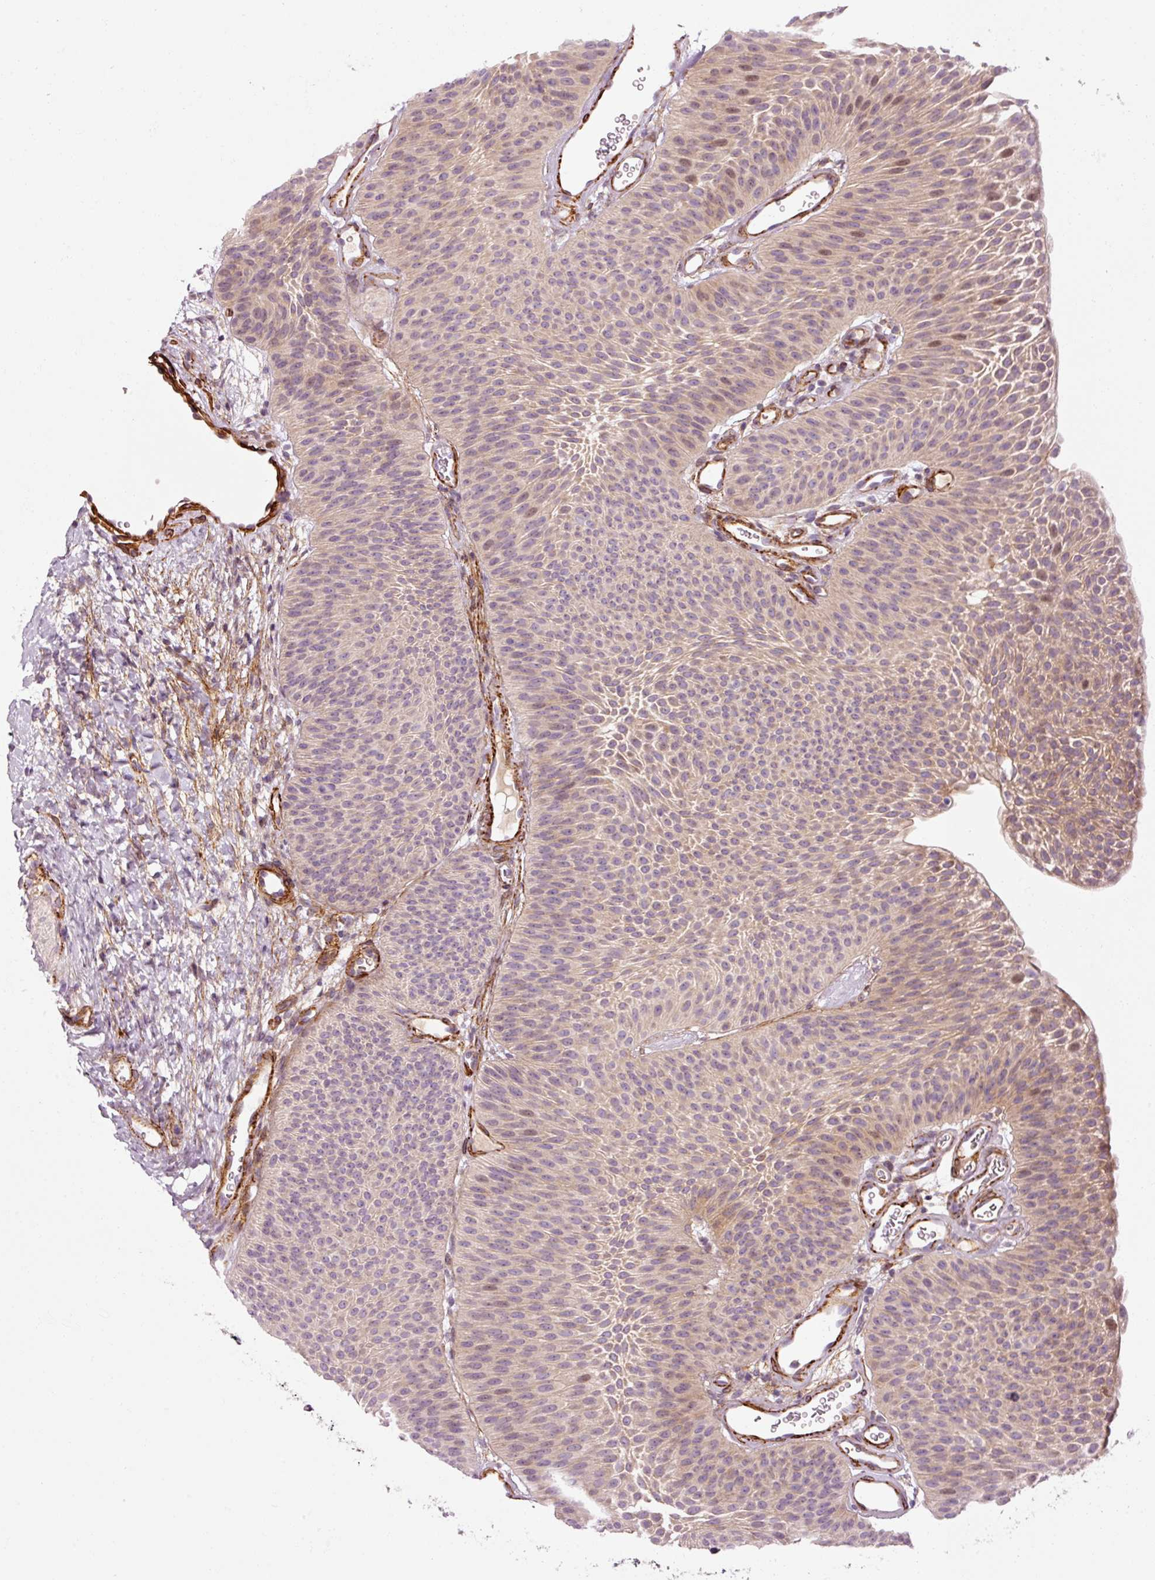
{"staining": {"intensity": "weak", "quantity": "25%-75%", "location": "cytoplasmic/membranous,nuclear"}, "tissue": "urothelial cancer", "cell_type": "Tumor cells", "image_type": "cancer", "snomed": [{"axis": "morphology", "description": "Urothelial carcinoma, Low grade"}, {"axis": "topography", "description": "Urinary bladder"}], "caption": "The photomicrograph reveals a brown stain indicating the presence of a protein in the cytoplasmic/membranous and nuclear of tumor cells in urothelial cancer.", "gene": "ANKRD20A1", "patient": {"sex": "female", "age": 60}}